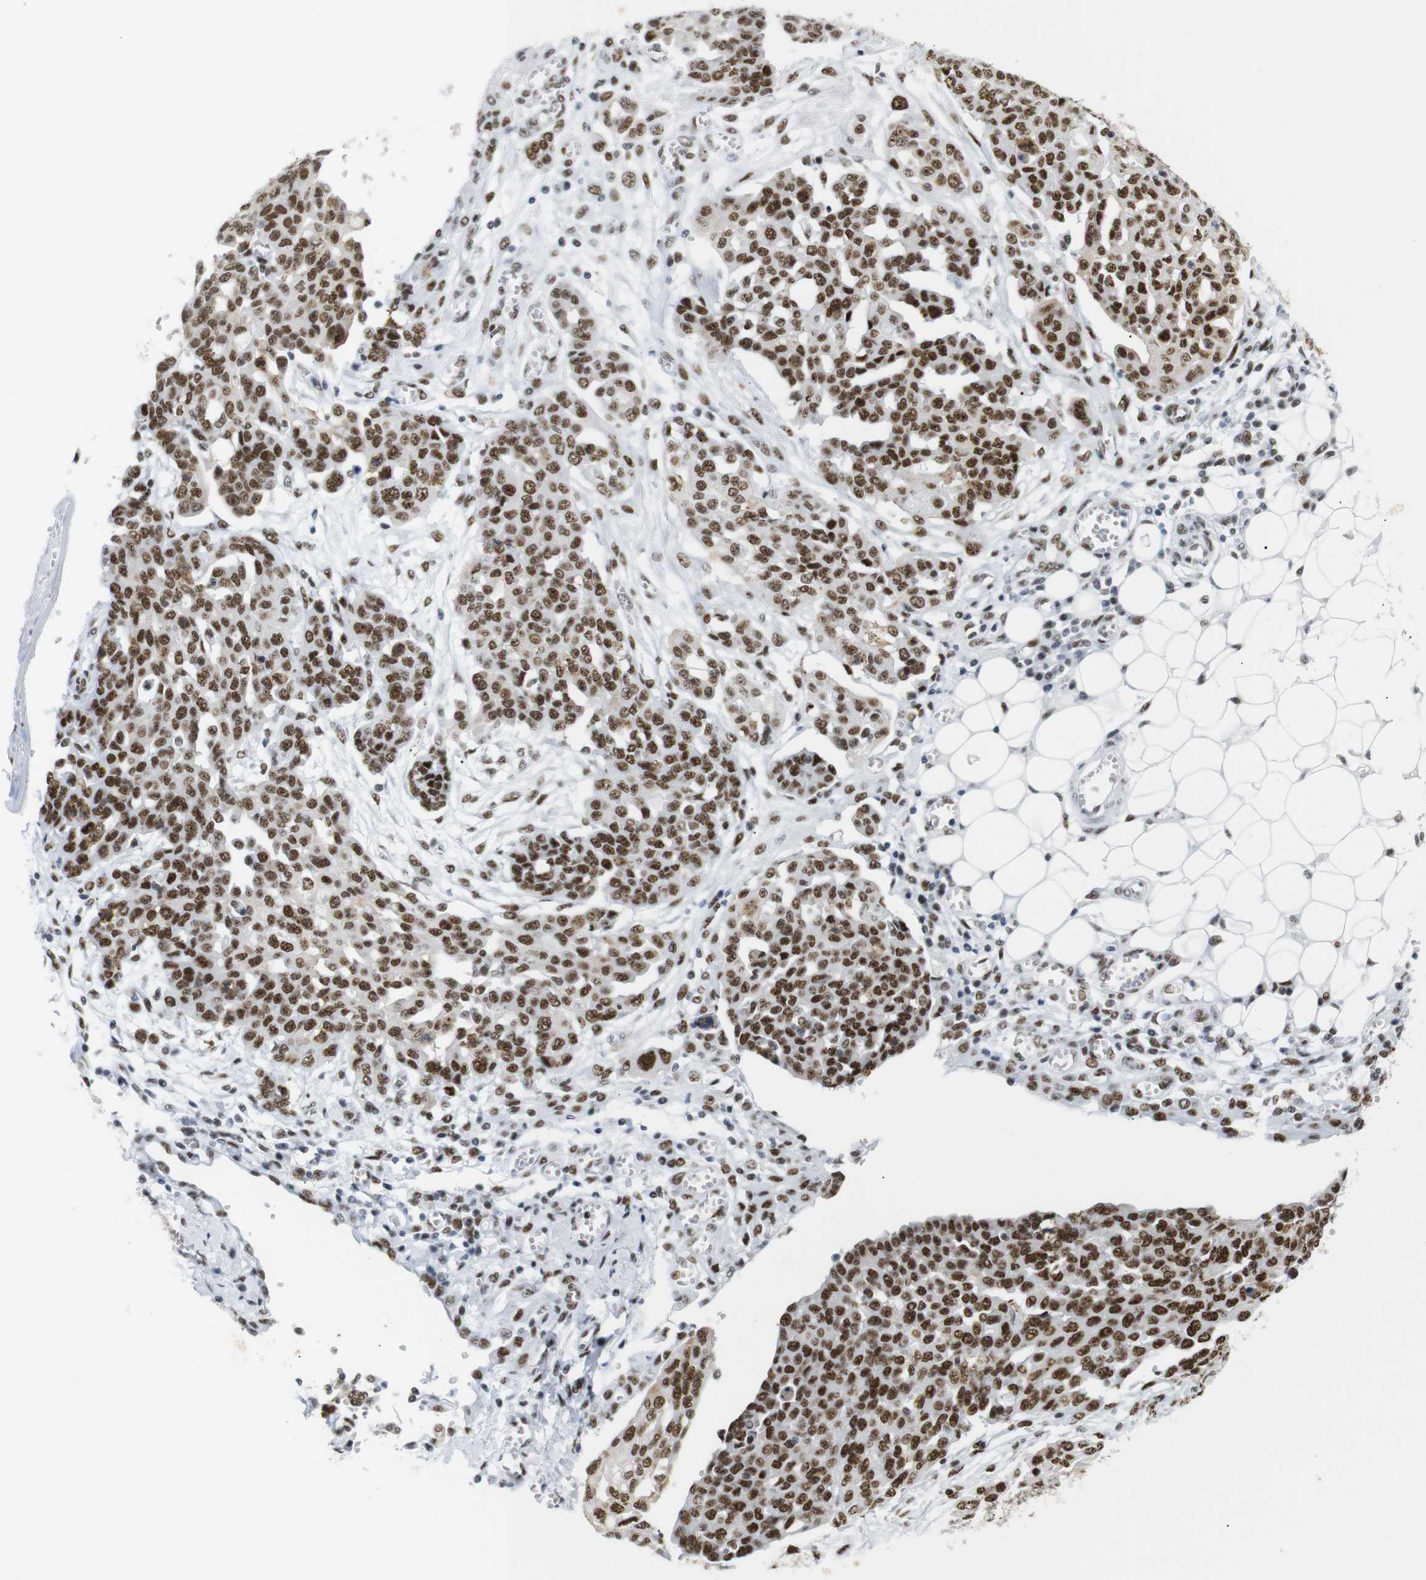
{"staining": {"intensity": "strong", "quantity": ">75%", "location": "nuclear"}, "tissue": "ovarian cancer", "cell_type": "Tumor cells", "image_type": "cancer", "snomed": [{"axis": "morphology", "description": "Cystadenocarcinoma, serous, NOS"}, {"axis": "topography", "description": "Soft tissue"}, {"axis": "topography", "description": "Ovary"}], "caption": "Immunohistochemistry of ovarian serous cystadenocarcinoma displays high levels of strong nuclear expression in approximately >75% of tumor cells. Using DAB (3,3'-diaminobenzidine) (brown) and hematoxylin (blue) stains, captured at high magnification using brightfield microscopy.", "gene": "TRA2B", "patient": {"sex": "female", "age": 57}}